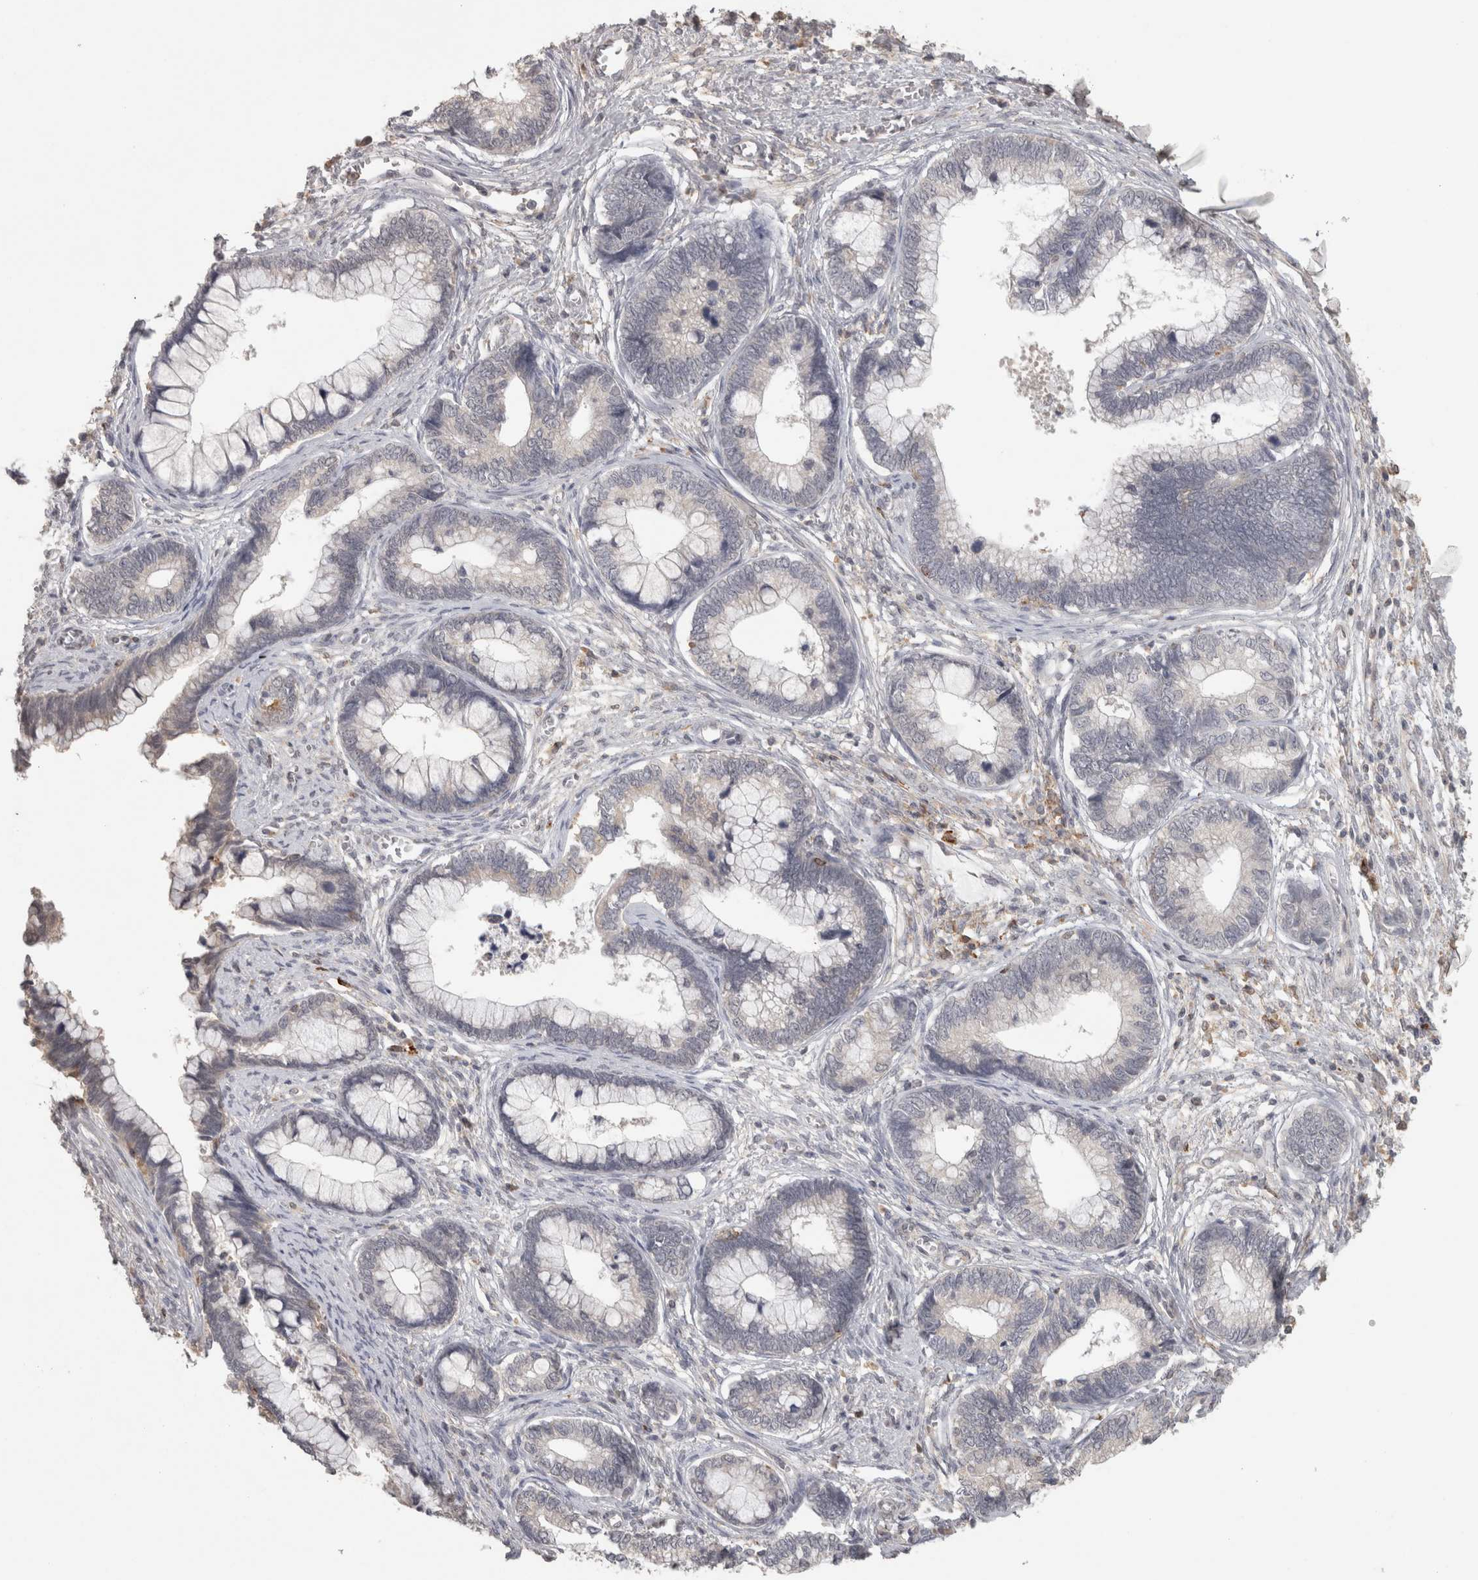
{"staining": {"intensity": "negative", "quantity": "none", "location": "none"}, "tissue": "cervical cancer", "cell_type": "Tumor cells", "image_type": "cancer", "snomed": [{"axis": "morphology", "description": "Adenocarcinoma, NOS"}, {"axis": "topography", "description": "Cervix"}], "caption": "A high-resolution photomicrograph shows immunohistochemistry staining of cervical cancer (adenocarcinoma), which reveals no significant positivity in tumor cells.", "gene": "HAVCR2", "patient": {"sex": "female", "age": 44}}